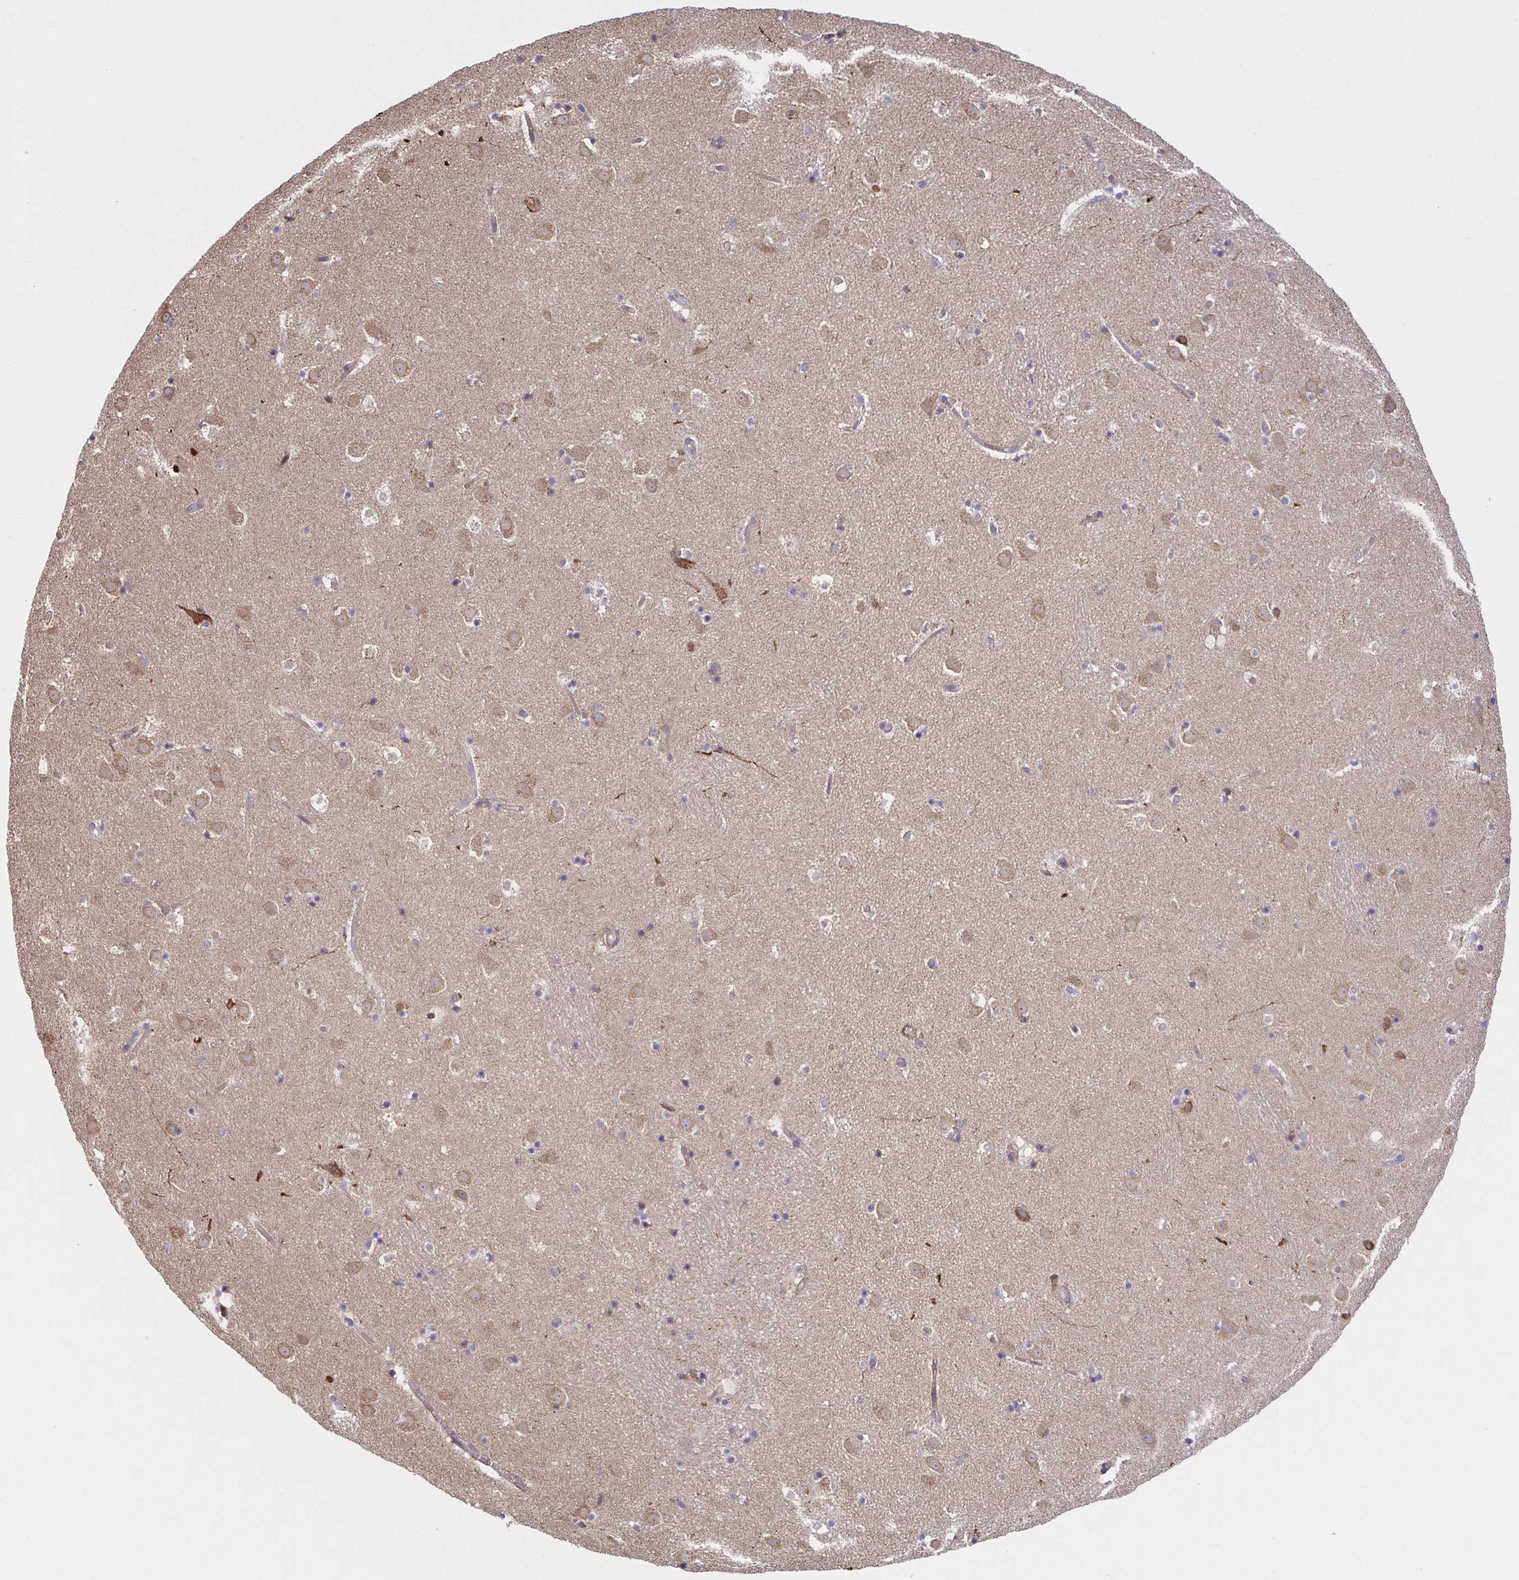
{"staining": {"intensity": "negative", "quantity": "none", "location": "none"}, "tissue": "caudate", "cell_type": "Glial cells", "image_type": "normal", "snomed": [{"axis": "morphology", "description": "Normal tissue, NOS"}, {"axis": "topography", "description": "Lateral ventricle wall"}], "caption": "Immunohistochemistry (IHC) image of unremarkable human caudate stained for a protein (brown), which demonstrates no expression in glial cells.", "gene": "COPB1", "patient": {"sex": "male", "age": 37}}